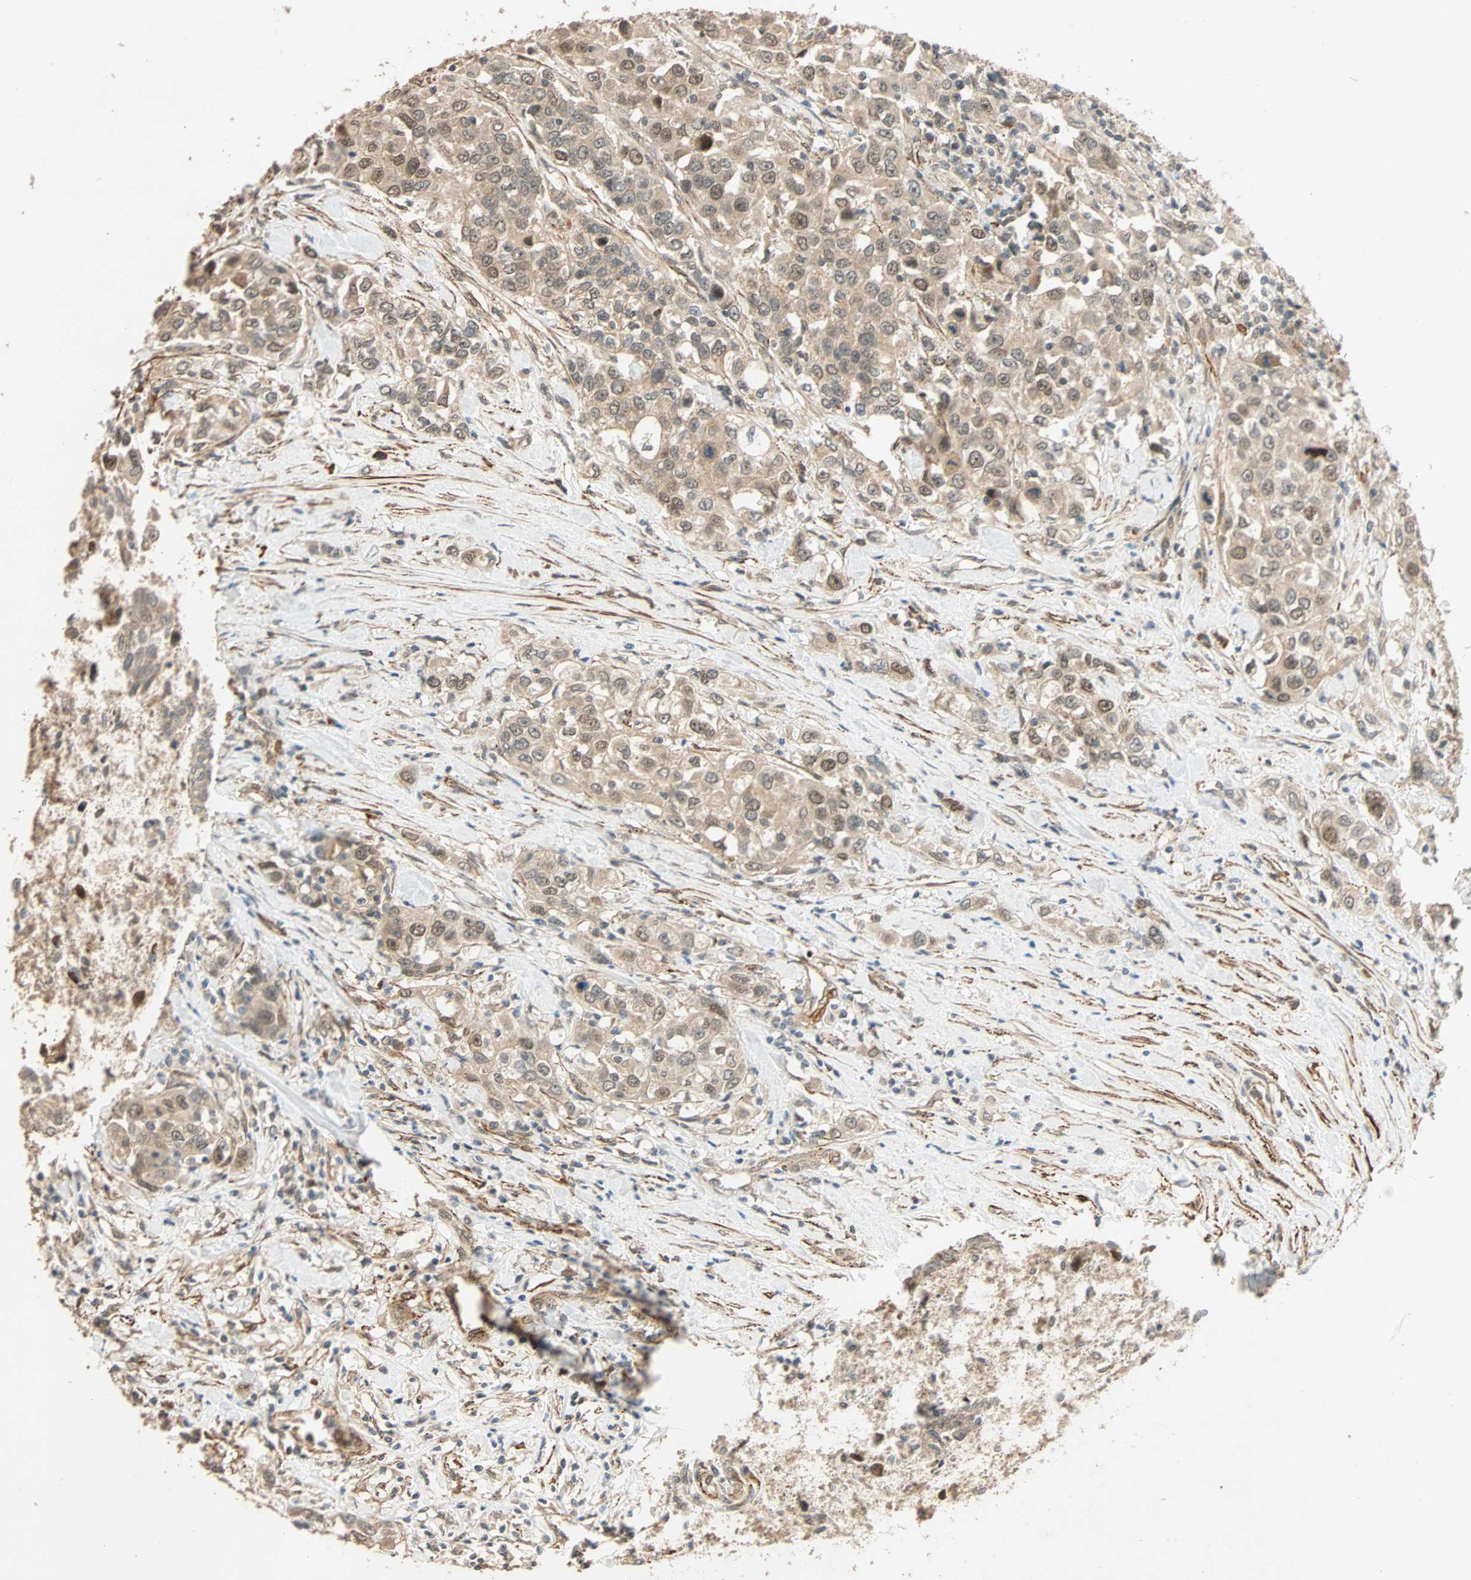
{"staining": {"intensity": "weak", "quantity": "25%-75%", "location": "cytoplasmic/membranous"}, "tissue": "urothelial cancer", "cell_type": "Tumor cells", "image_type": "cancer", "snomed": [{"axis": "morphology", "description": "Urothelial carcinoma, High grade"}, {"axis": "topography", "description": "Urinary bladder"}], "caption": "IHC staining of high-grade urothelial carcinoma, which demonstrates low levels of weak cytoplasmic/membranous positivity in approximately 25%-75% of tumor cells indicating weak cytoplasmic/membranous protein positivity. The staining was performed using DAB (brown) for protein detection and nuclei were counterstained in hematoxylin (blue).", "gene": "QSER1", "patient": {"sex": "female", "age": 80}}